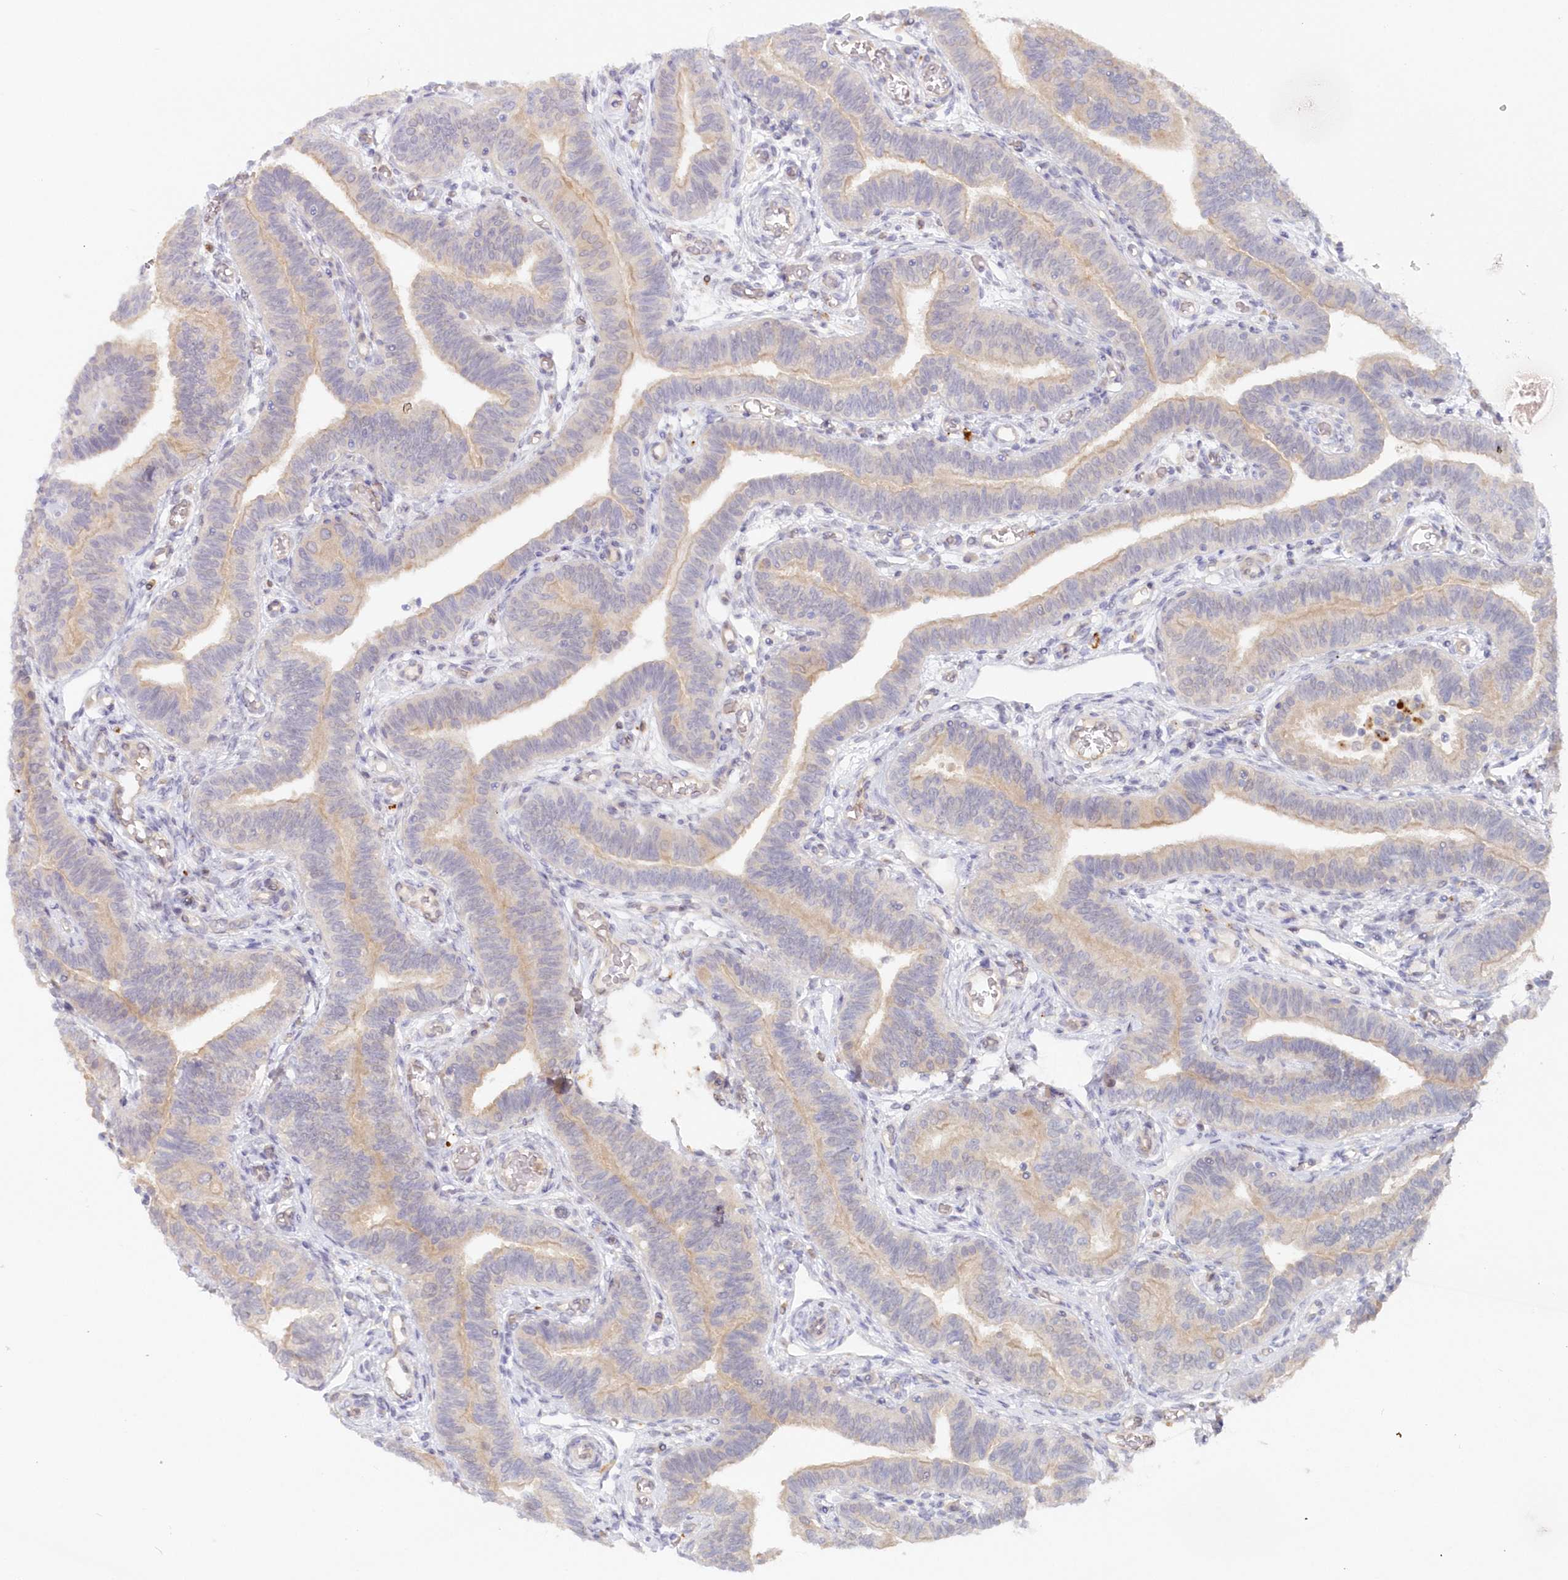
{"staining": {"intensity": "weak", "quantity": "<25%", "location": "cytoplasmic/membranous"}, "tissue": "fallopian tube", "cell_type": "Glandular cells", "image_type": "normal", "snomed": [{"axis": "morphology", "description": "Normal tissue, NOS"}, {"axis": "topography", "description": "Fallopian tube"}], "caption": "IHC of unremarkable human fallopian tube reveals no expression in glandular cells. Brightfield microscopy of IHC stained with DAB (3,3'-diaminobenzidine) (brown) and hematoxylin (blue), captured at high magnification.", "gene": "GBE1", "patient": {"sex": "female", "age": 39}}